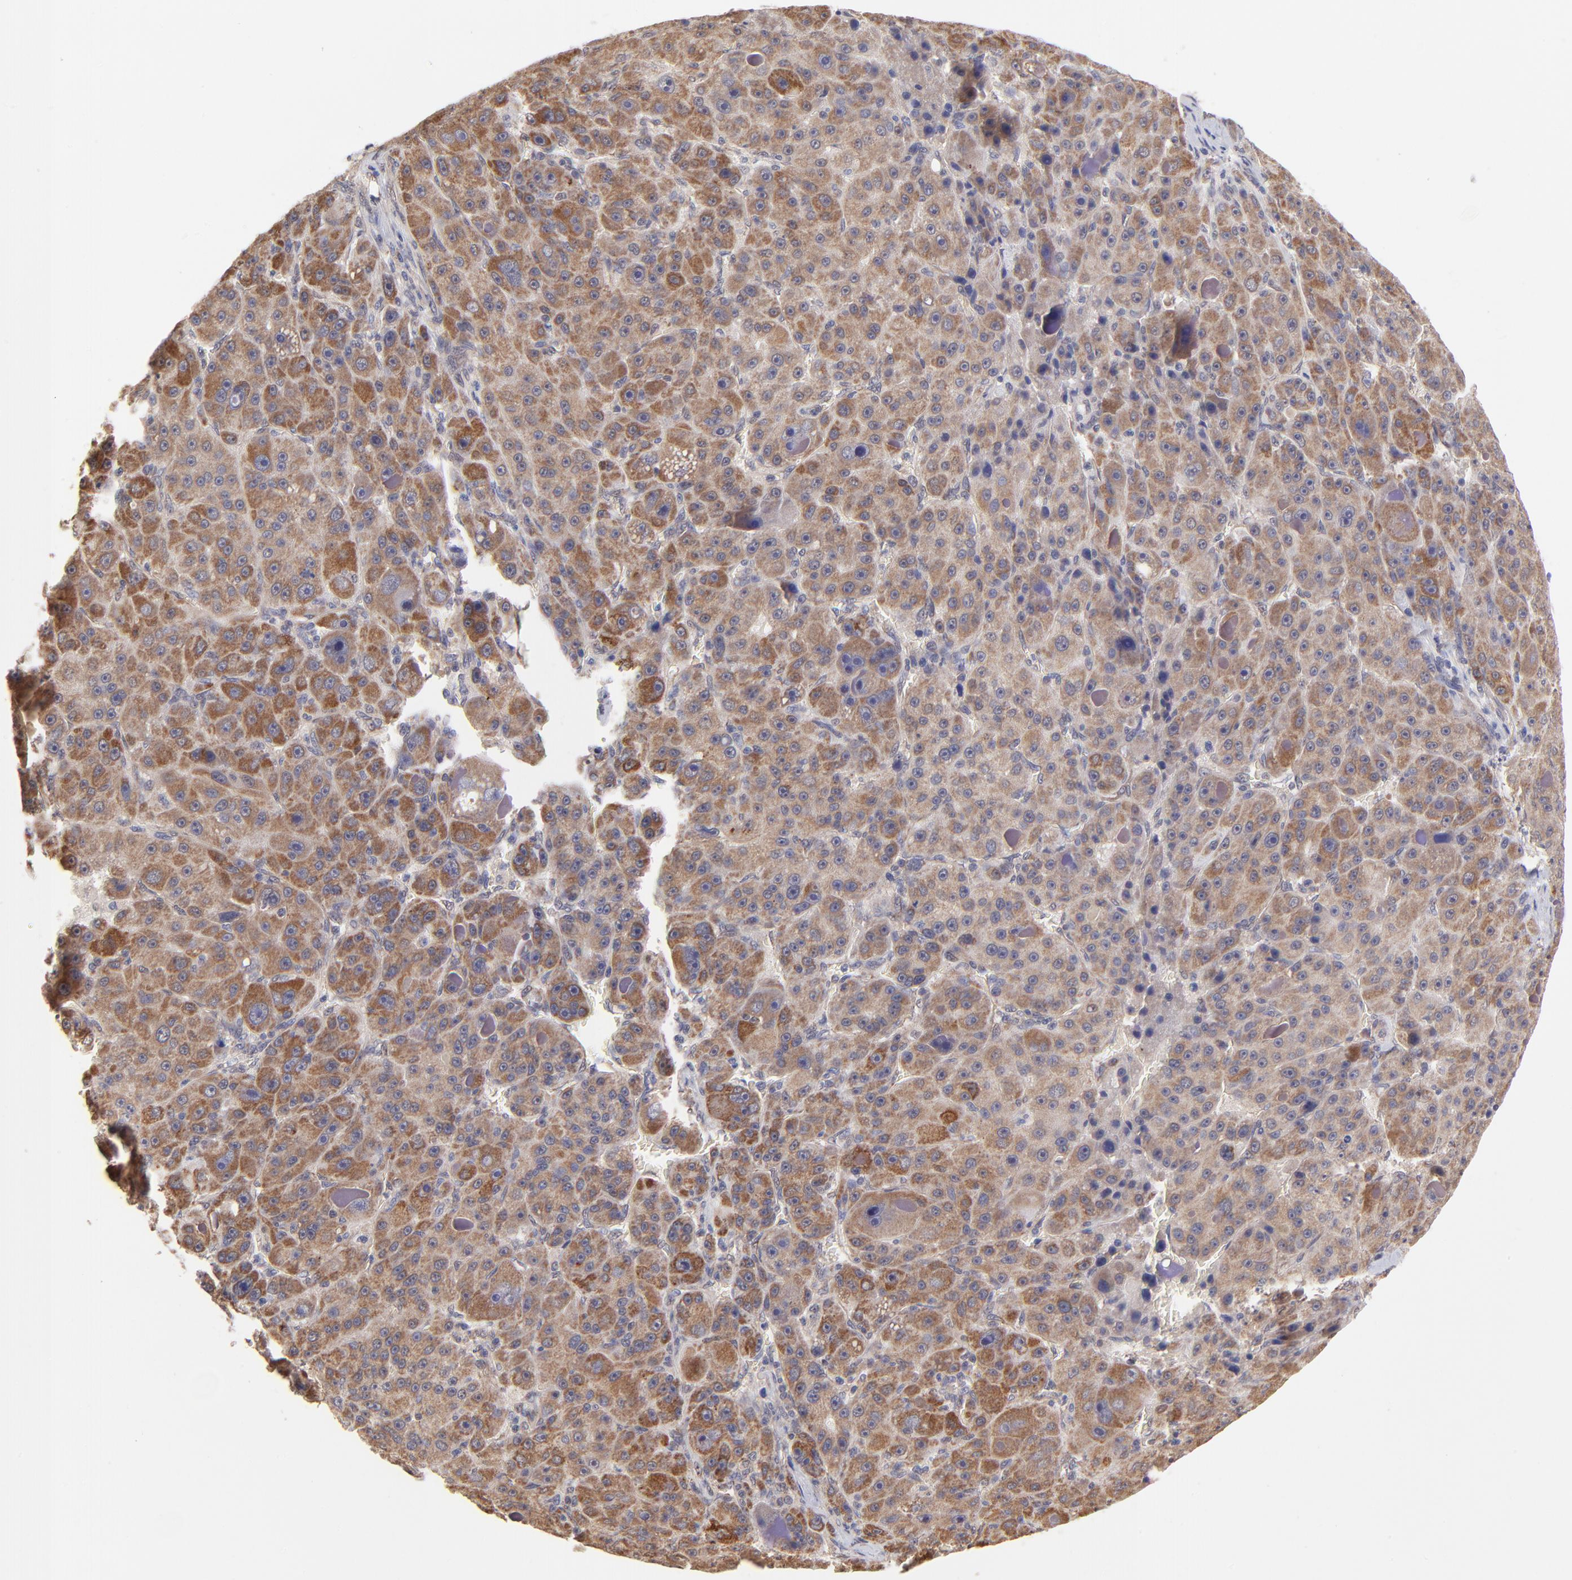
{"staining": {"intensity": "strong", "quantity": ">75%", "location": "cytoplasmic/membranous"}, "tissue": "liver cancer", "cell_type": "Tumor cells", "image_type": "cancer", "snomed": [{"axis": "morphology", "description": "Carcinoma, Hepatocellular, NOS"}, {"axis": "topography", "description": "Liver"}], "caption": "Immunohistochemical staining of hepatocellular carcinoma (liver) shows strong cytoplasmic/membranous protein staining in approximately >75% of tumor cells.", "gene": "UBE2H", "patient": {"sex": "male", "age": 76}}